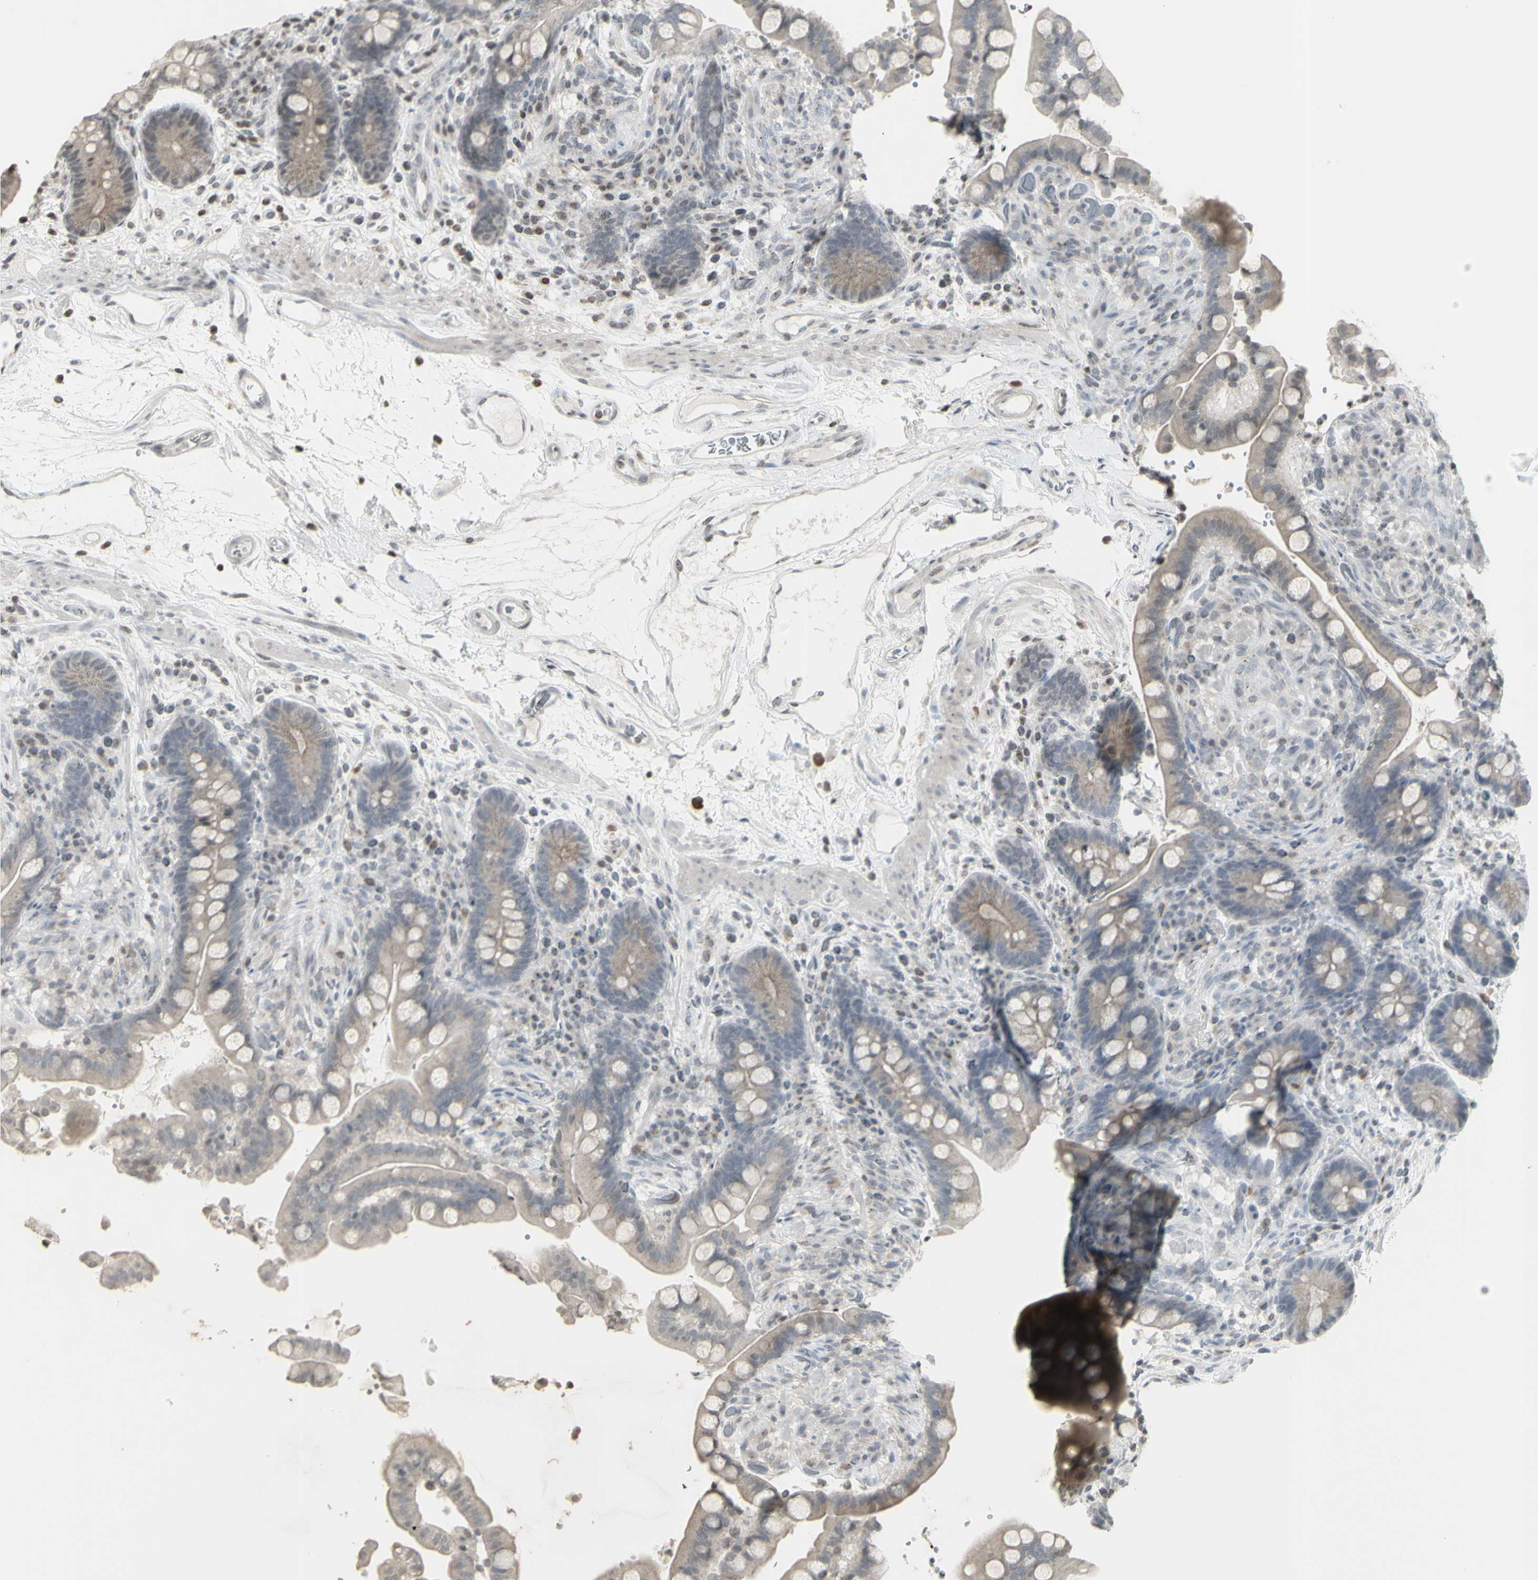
{"staining": {"intensity": "negative", "quantity": "none", "location": "none"}, "tissue": "colon", "cell_type": "Endothelial cells", "image_type": "normal", "snomed": [{"axis": "morphology", "description": "Normal tissue, NOS"}, {"axis": "topography", "description": "Colon"}], "caption": "Endothelial cells show no significant positivity in benign colon. (Stains: DAB (3,3'-diaminobenzidine) immunohistochemistry with hematoxylin counter stain, Microscopy: brightfield microscopy at high magnification).", "gene": "MUC5AC", "patient": {"sex": "male", "age": 73}}